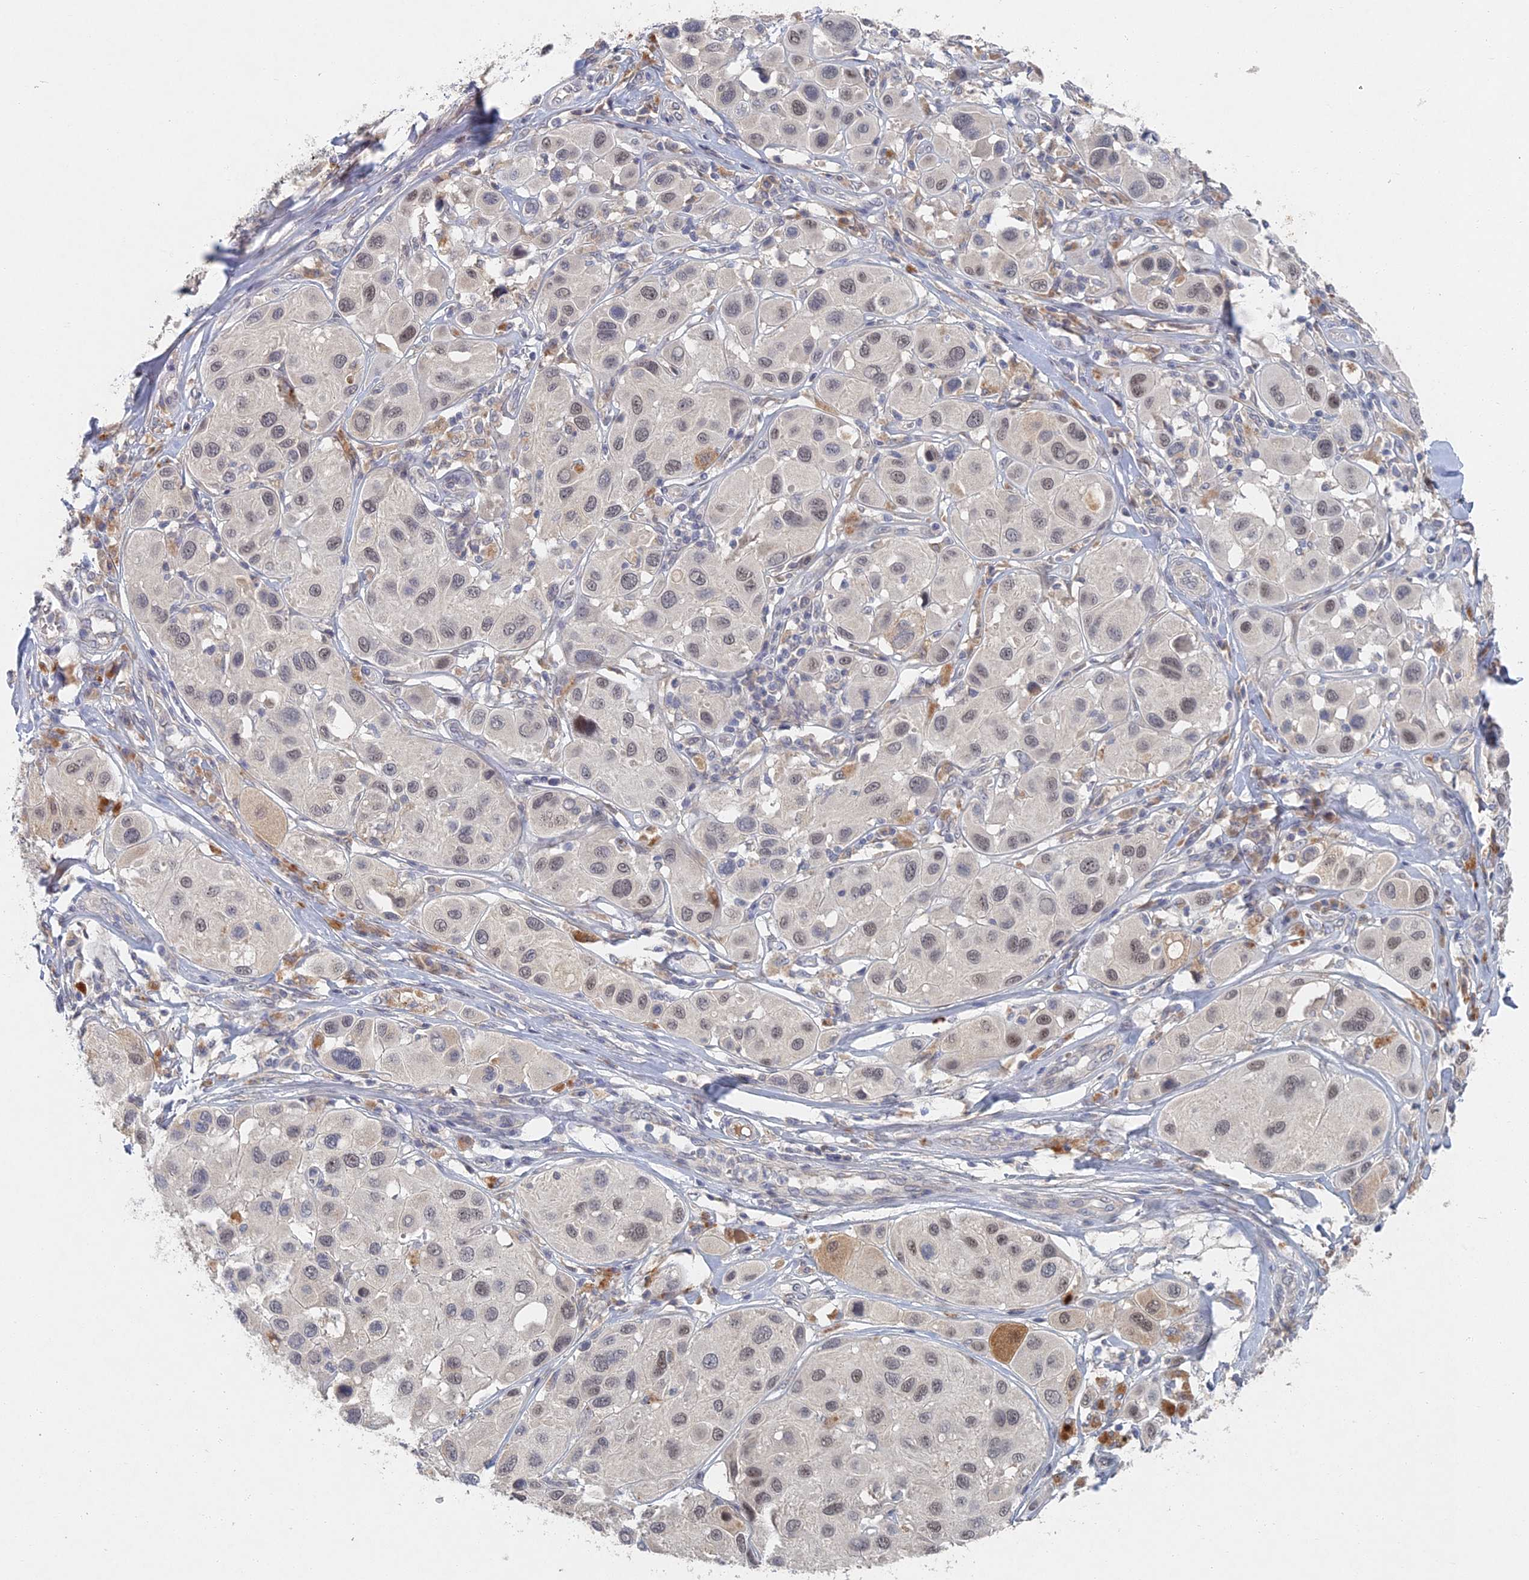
{"staining": {"intensity": "weak", "quantity": "<25%", "location": "nuclear"}, "tissue": "melanoma", "cell_type": "Tumor cells", "image_type": "cancer", "snomed": [{"axis": "morphology", "description": "Malignant melanoma, Metastatic site"}, {"axis": "topography", "description": "Skin"}], "caption": "A histopathology image of melanoma stained for a protein demonstrates no brown staining in tumor cells.", "gene": "GNA15", "patient": {"sex": "male", "age": 41}}